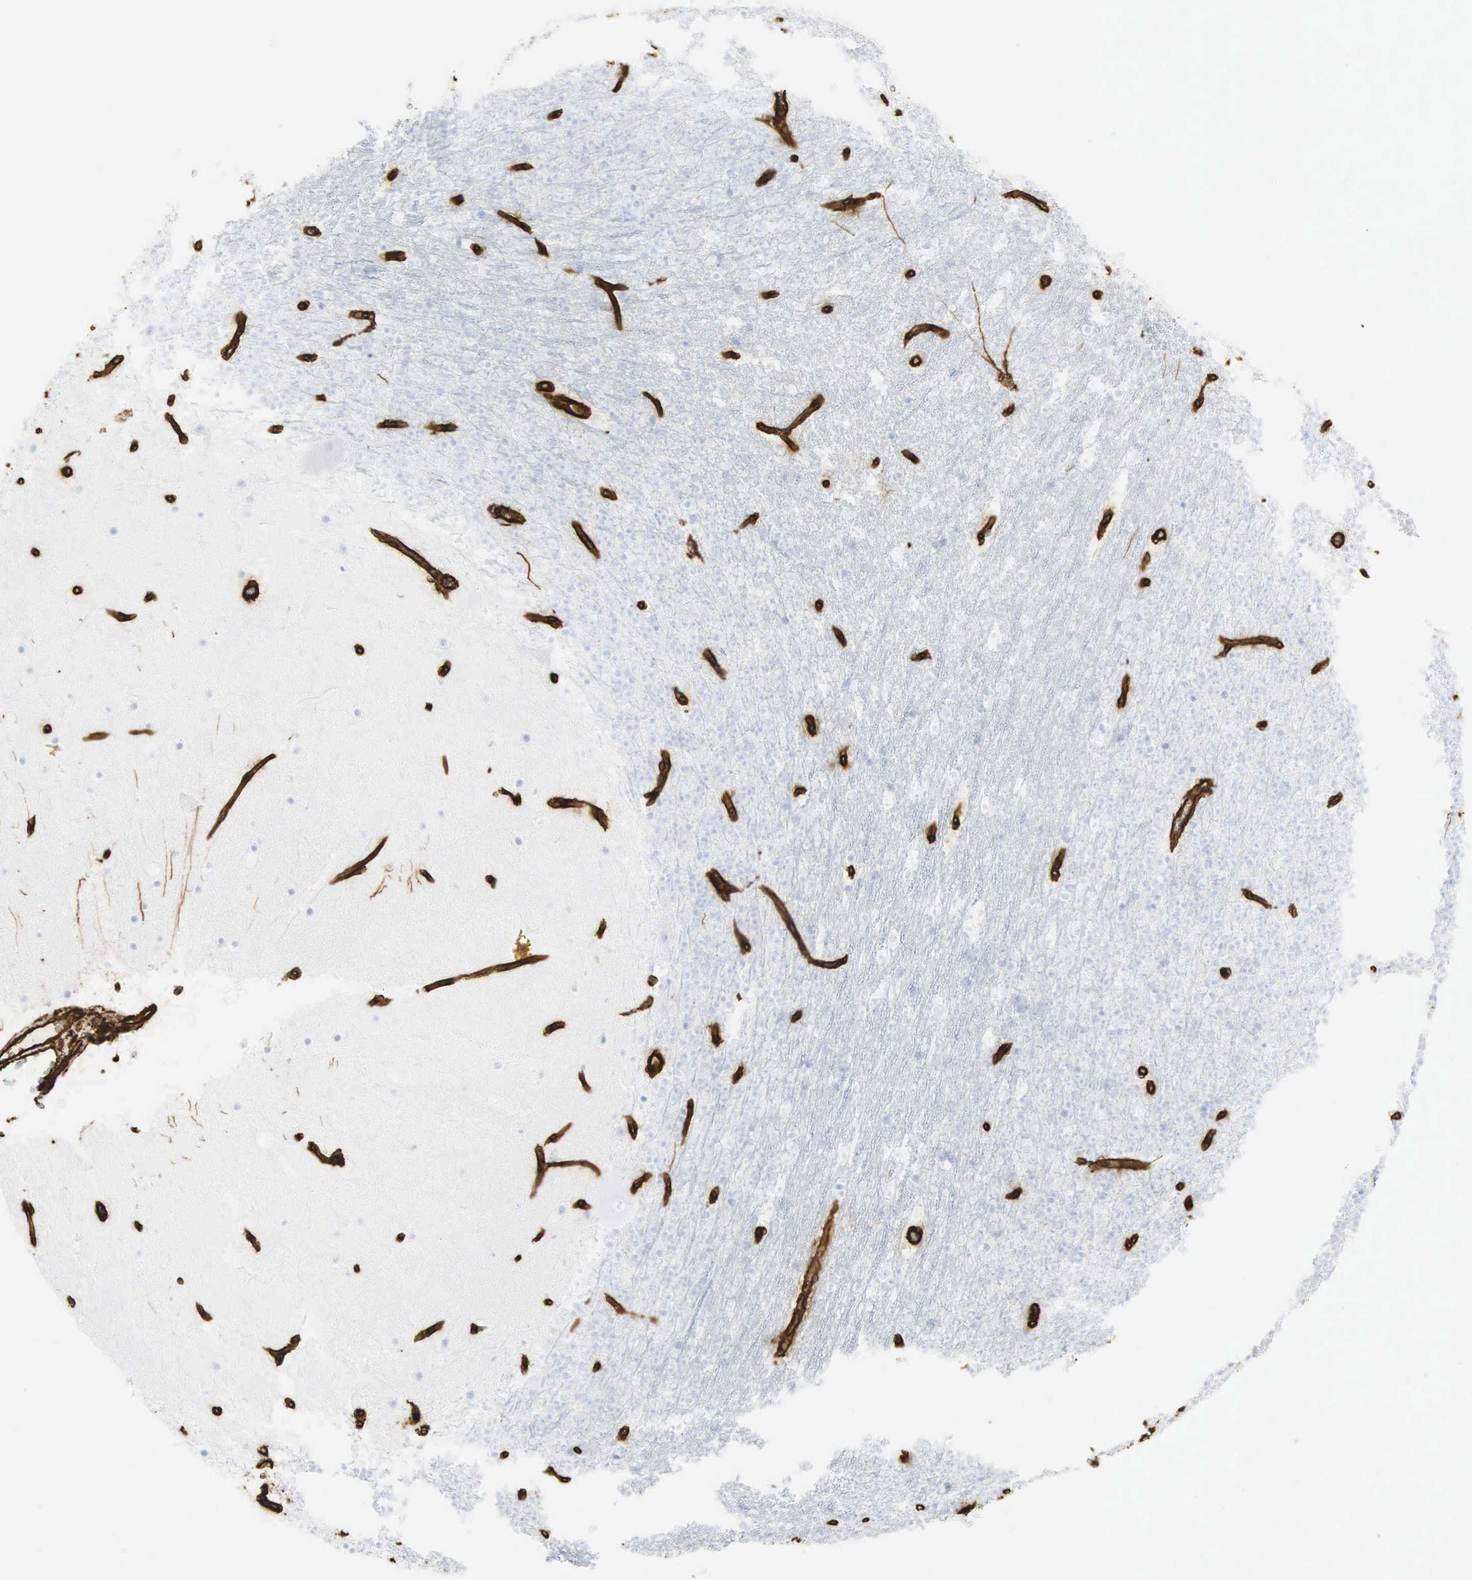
{"staining": {"intensity": "negative", "quantity": "none", "location": "none"}, "tissue": "cerebellum", "cell_type": "Cells in granular layer", "image_type": "normal", "snomed": [{"axis": "morphology", "description": "Normal tissue, NOS"}, {"axis": "topography", "description": "Cerebellum"}], "caption": "High power microscopy image of an immunohistochemistry (IHC) micrograph of unremarkable cerebellum, revealing no significant expression in cells in granular layer. (DAB immunohistochemistry (IHC), high magnification).", "gene": "VIM", "patient": {"sex": "male", "age": 45}}